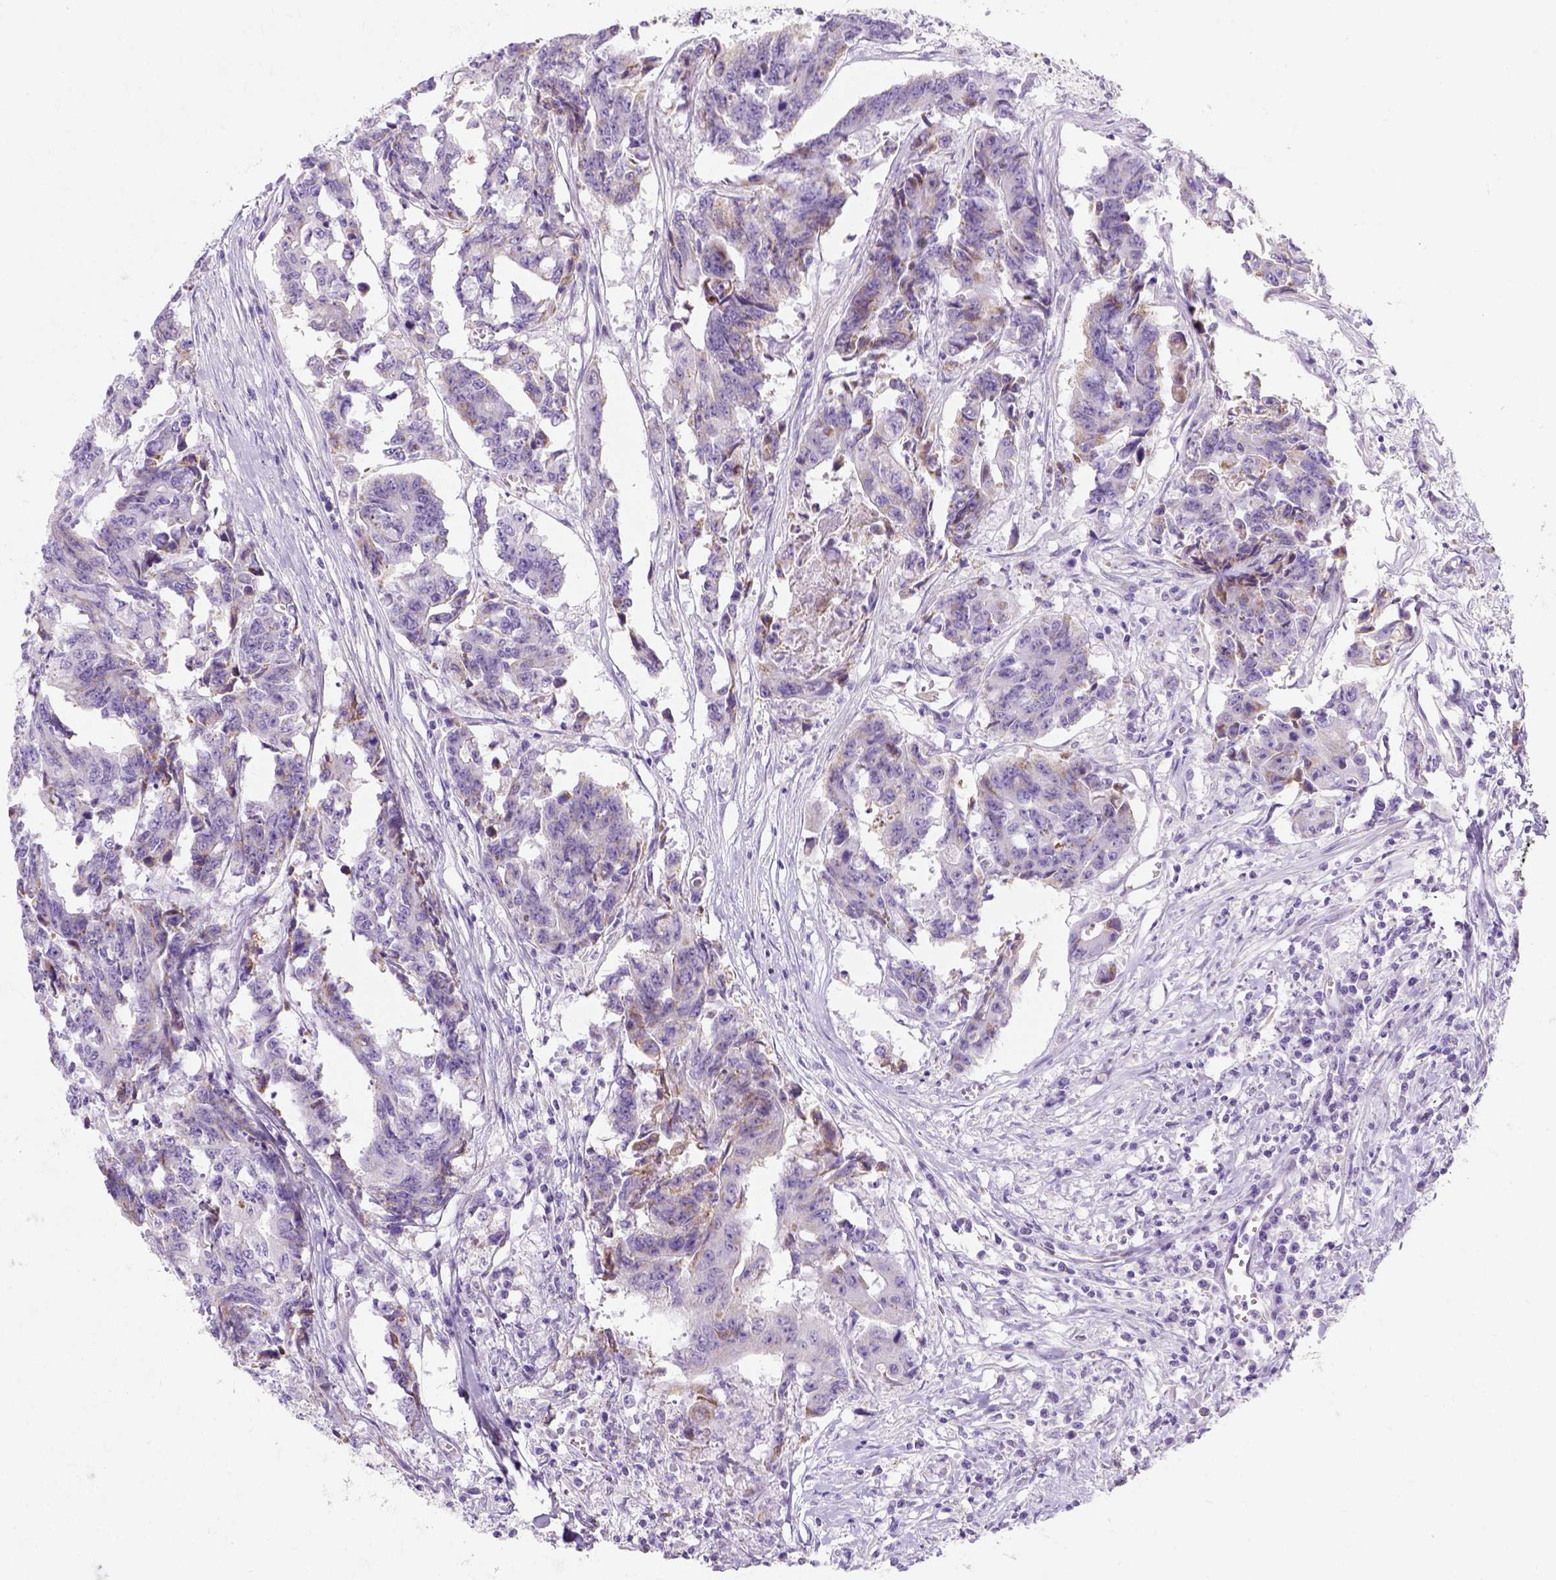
{"staining": {"intensity": "moderate", "quantity": "<25%", "location": "cytoplasmic/membranous"}, "tissue": "colorectal cancer", "cell_type": "Tumor cells", "image_type": "cancer", "snomed": [{"axis": "morphology", "description": "Adenocarcinoma, NOS"}, {"axis": "topography", "description": "Rectum"}], "caption": "This is an image of IHC staining of colorectal adenocarcinoma, which shows moderate expression in the cytoplasmic/membranous of tumor cells.", "gene": "MYH15", "patient": {"sex": "male", "age": 54}}